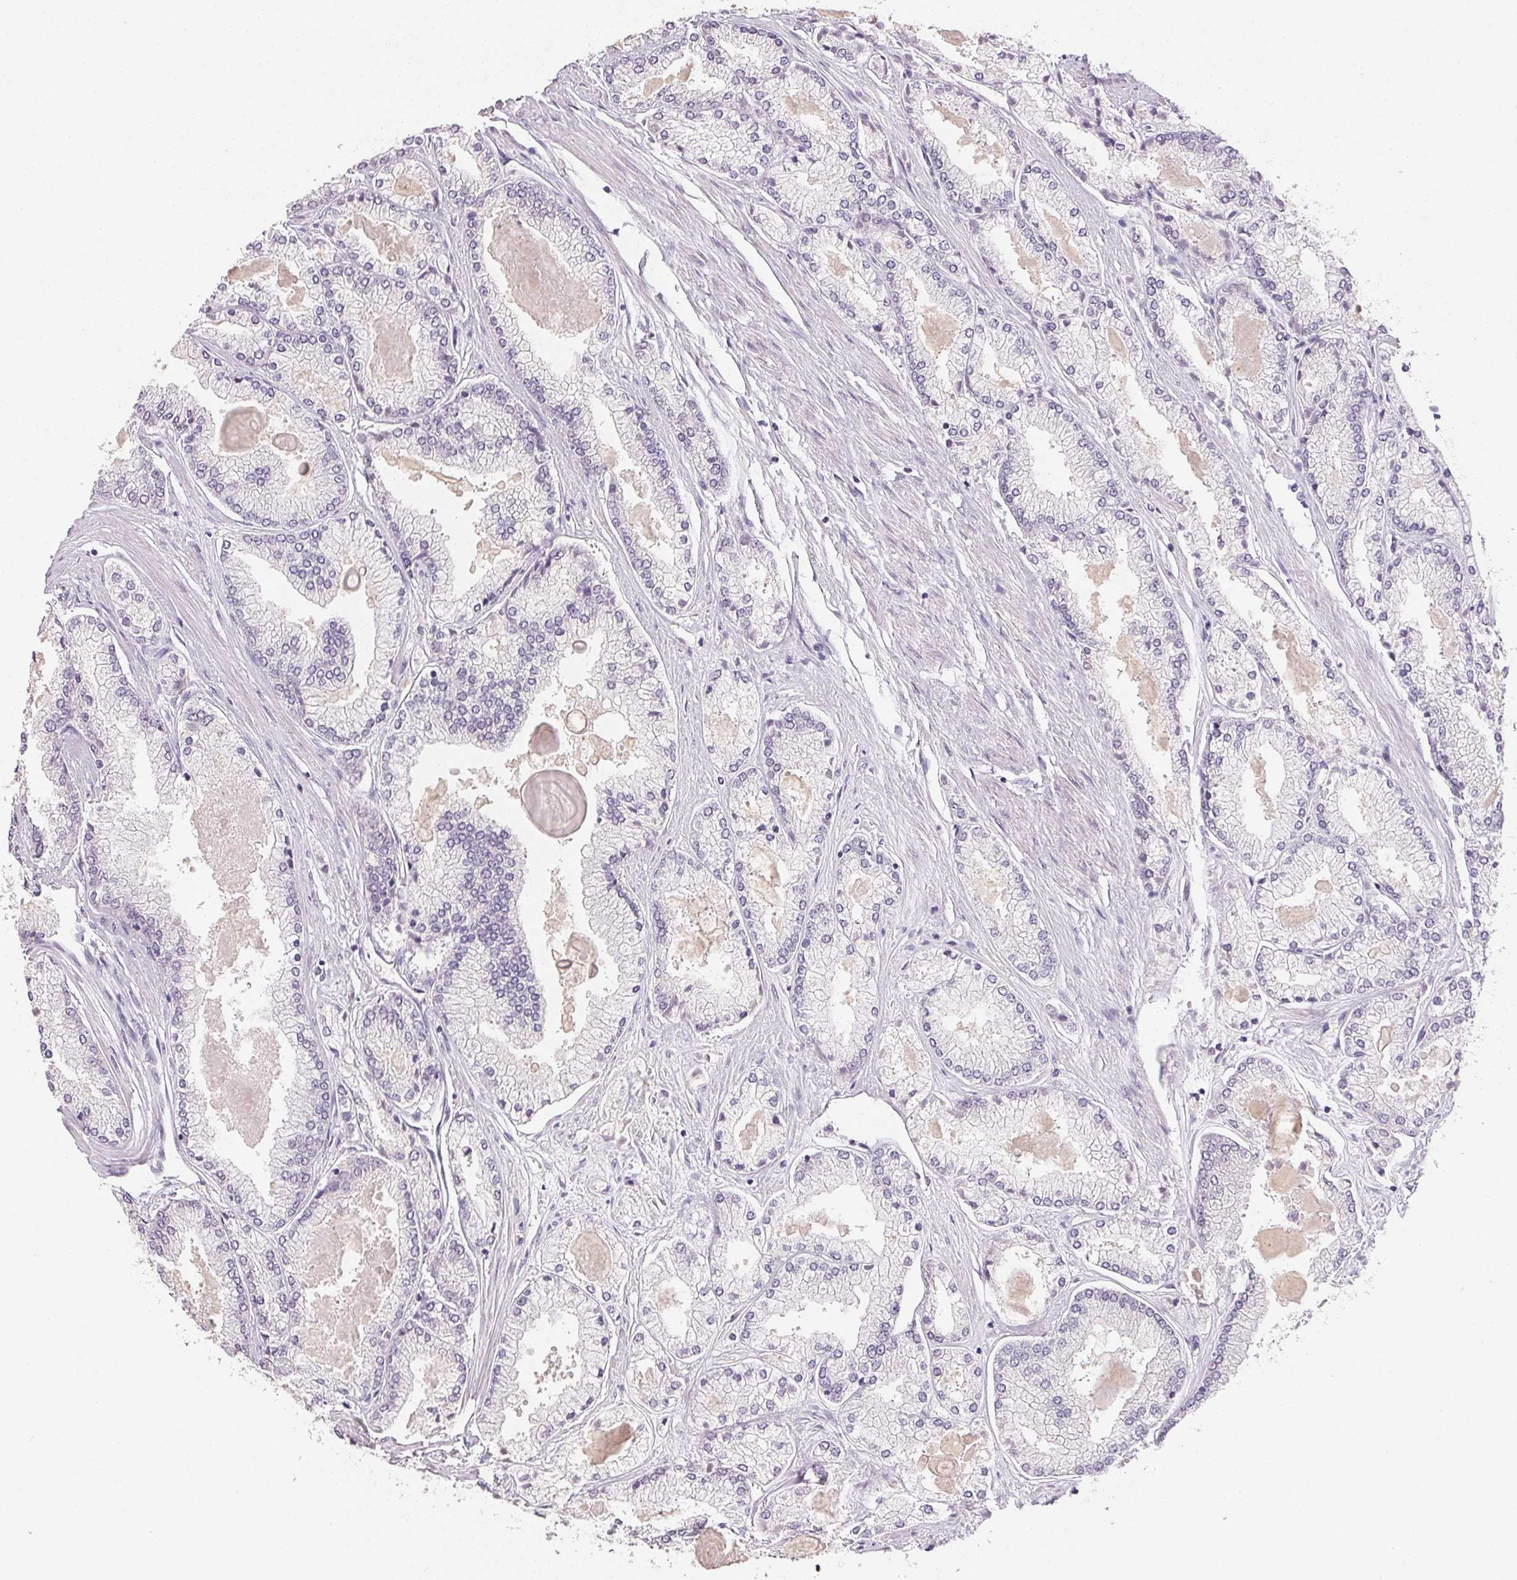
{"staining": {"intensity": "negative", "quantity": "none", "location": "none"}, "tissue": "prostate cancer", "cell_type": "Tumor cells", "image_type": "cancer", "snomed": [{"axis": "morphology", "description": "Adenocarcinoma, High grade"}, {"axis": "topography", "description": "Prostate"}], "caption": "Prostate high-grade adenocarcinoma was stained to show a protein in brown. There is no significant staining in tumor cells.", "gene": "POLR3G", "patient": {"sex": "male", "age": 68}}